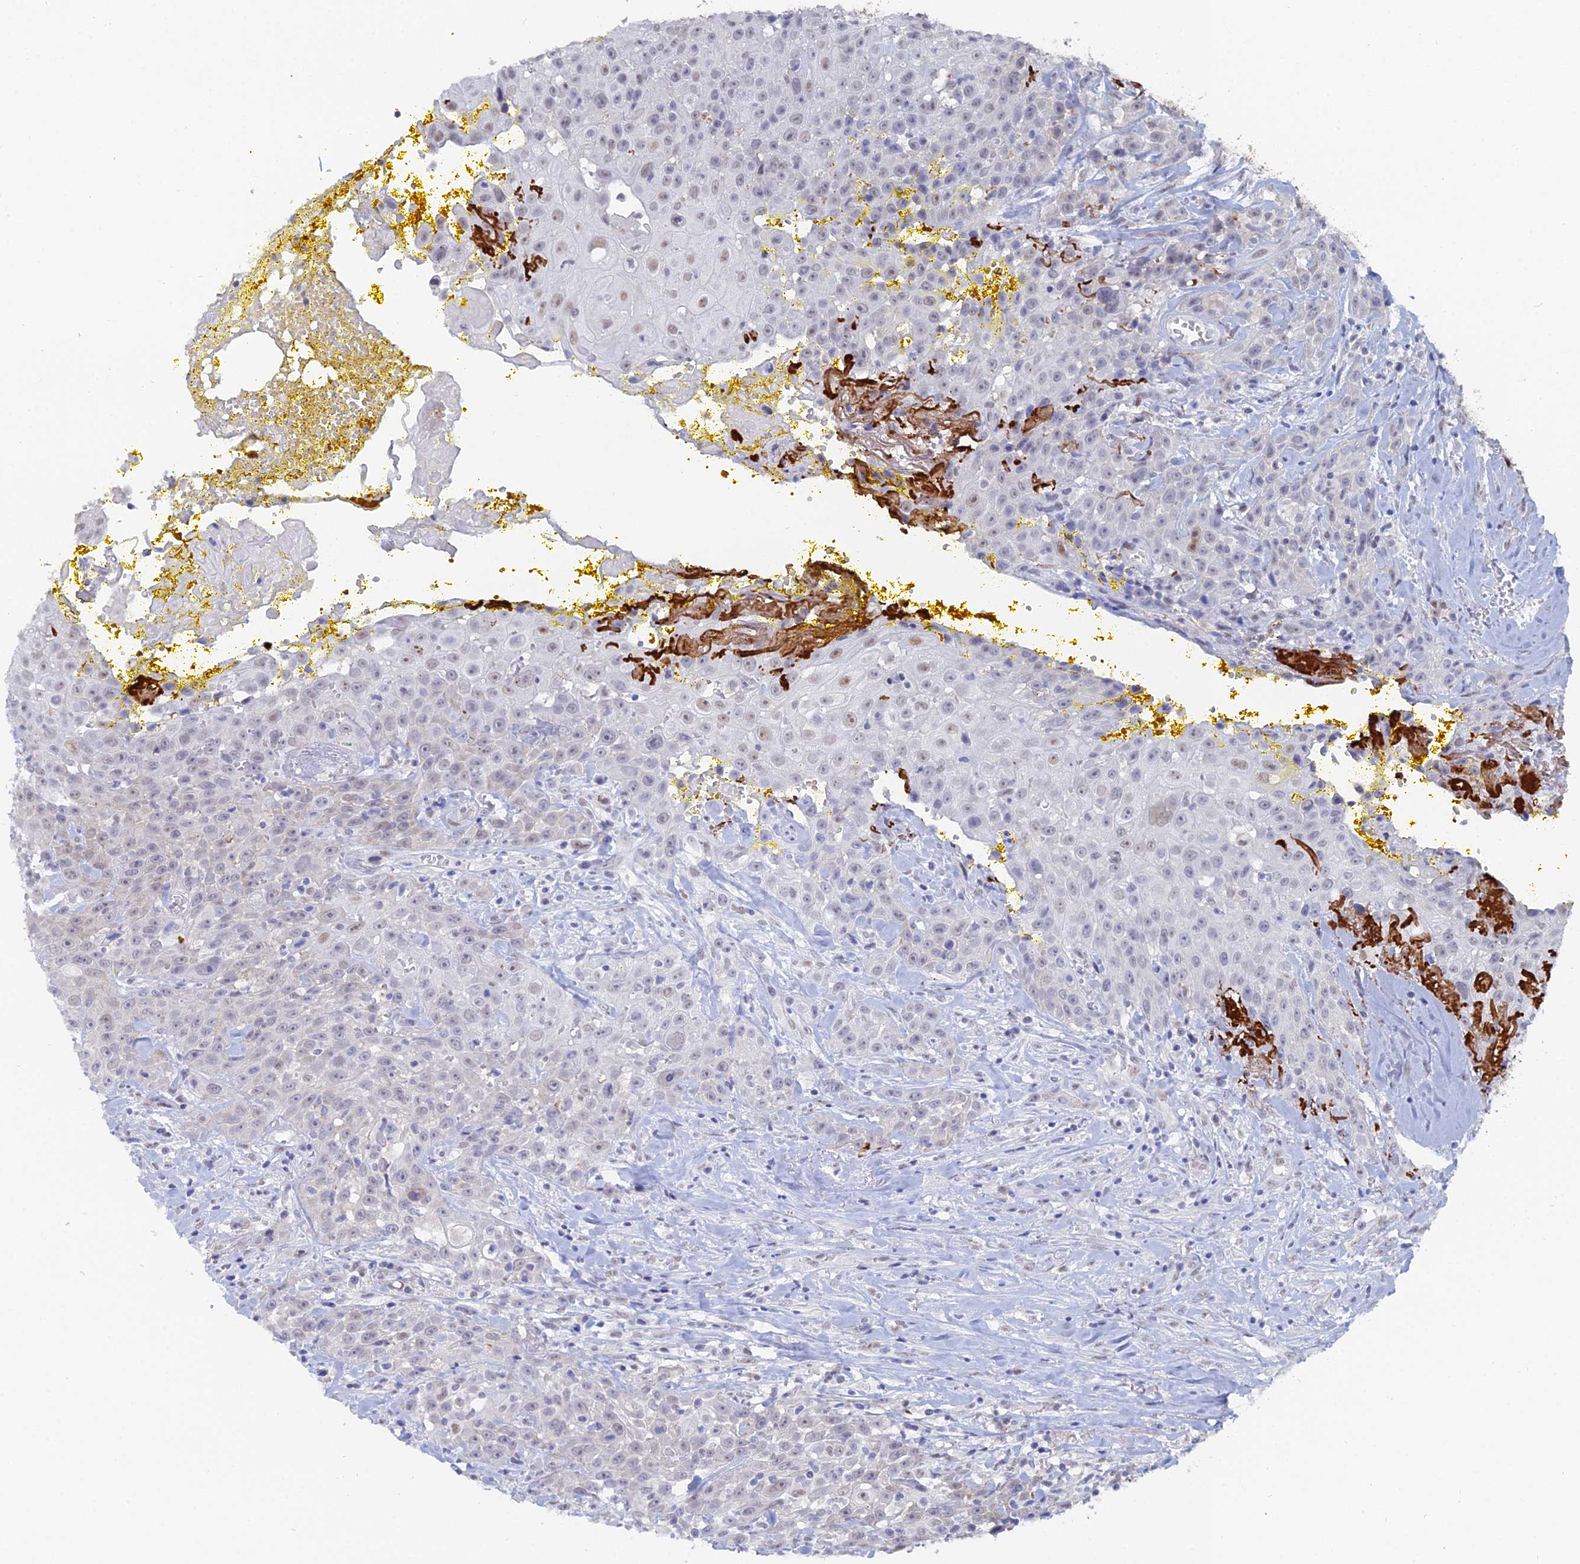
{"staining": {"intensity": "weak", "quantity": "25%-75%", "location": "nuclear"}, "tissue": "head and neck cancer", "cell_type": "Tumor cells", "image_type": "cancer", "snomed": [{"axis": "morphology", "description": "Squamous cell carcinoma, NOS"}, {"axis": "topography", "description": "Oral tissue"}, {"axis": "topography", "description": "Head-Neck"}], "caption": "High-magnification brightfield microscopy of head and neck cancer stained with DAB (3,3'-diaminobenzidine) (brown) and counterstained with hematoxylin (blue). tumor cells exhibit weak nuclear expression is seen in about25%-75% of cells. (DAB (3,3'-diaminobenzidine) IHC with brightfield microscopy, high magnification).", "gene": "THAP4", "patient": {"sex": "female", "age": 82}}